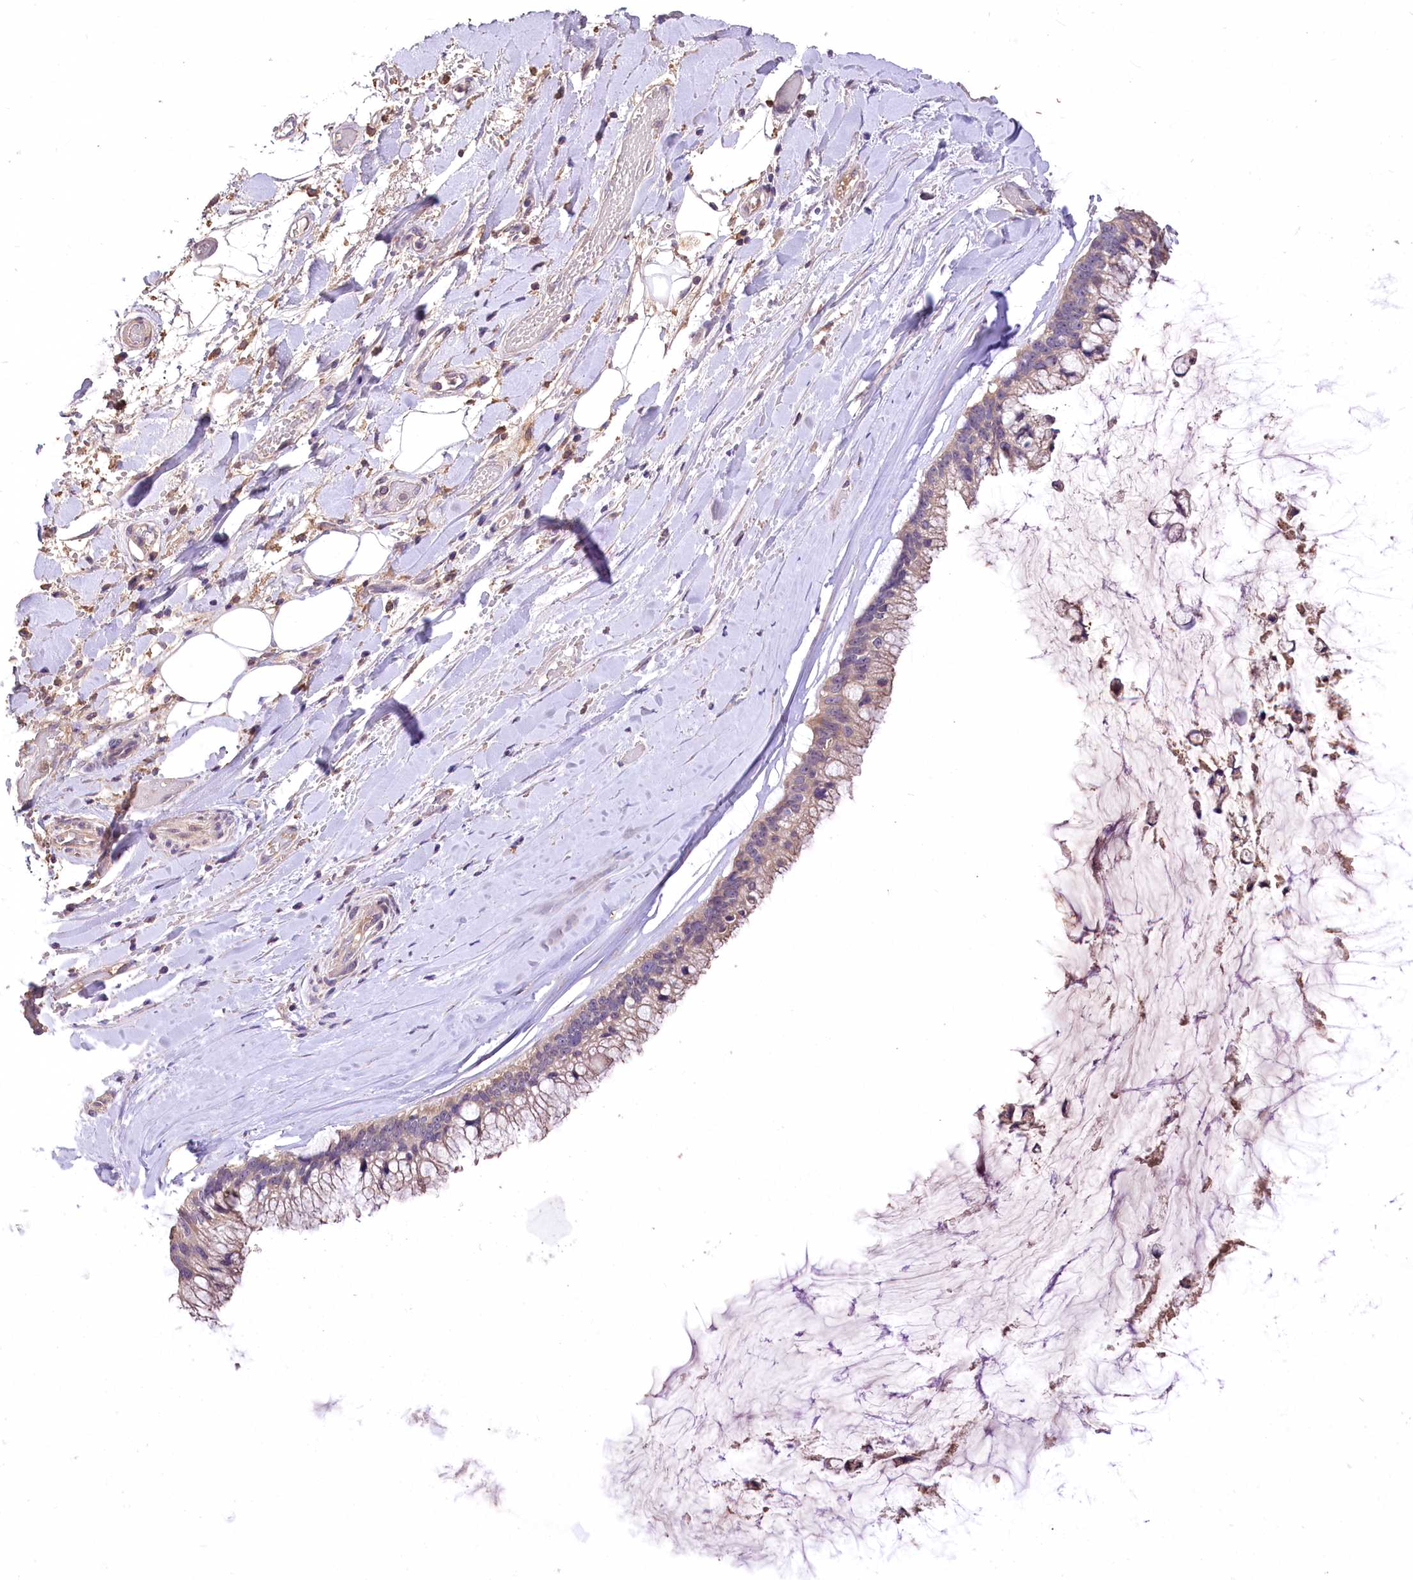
{"staining": {"intensity": "weak", "quantity": ">75%", "location": "cytoplasmic/membranous"}, "tissue": "ovarian cancer", "cell_type": "Tumor cells", "image_type": "cancer", "snomed": [{"axis": "morphology", "description": "Cystadenocarcinoma, mucinous, NOS"}, {"axis": "topography", "description": "Ovary"}], "caption": "Ovarian mucinous cystadenocarcinoma stained with a protein marker demonstrates weak staining in tumor cells.", "gene": "PCYOX1L", "patient": {"sex": "female", "age": 39}}